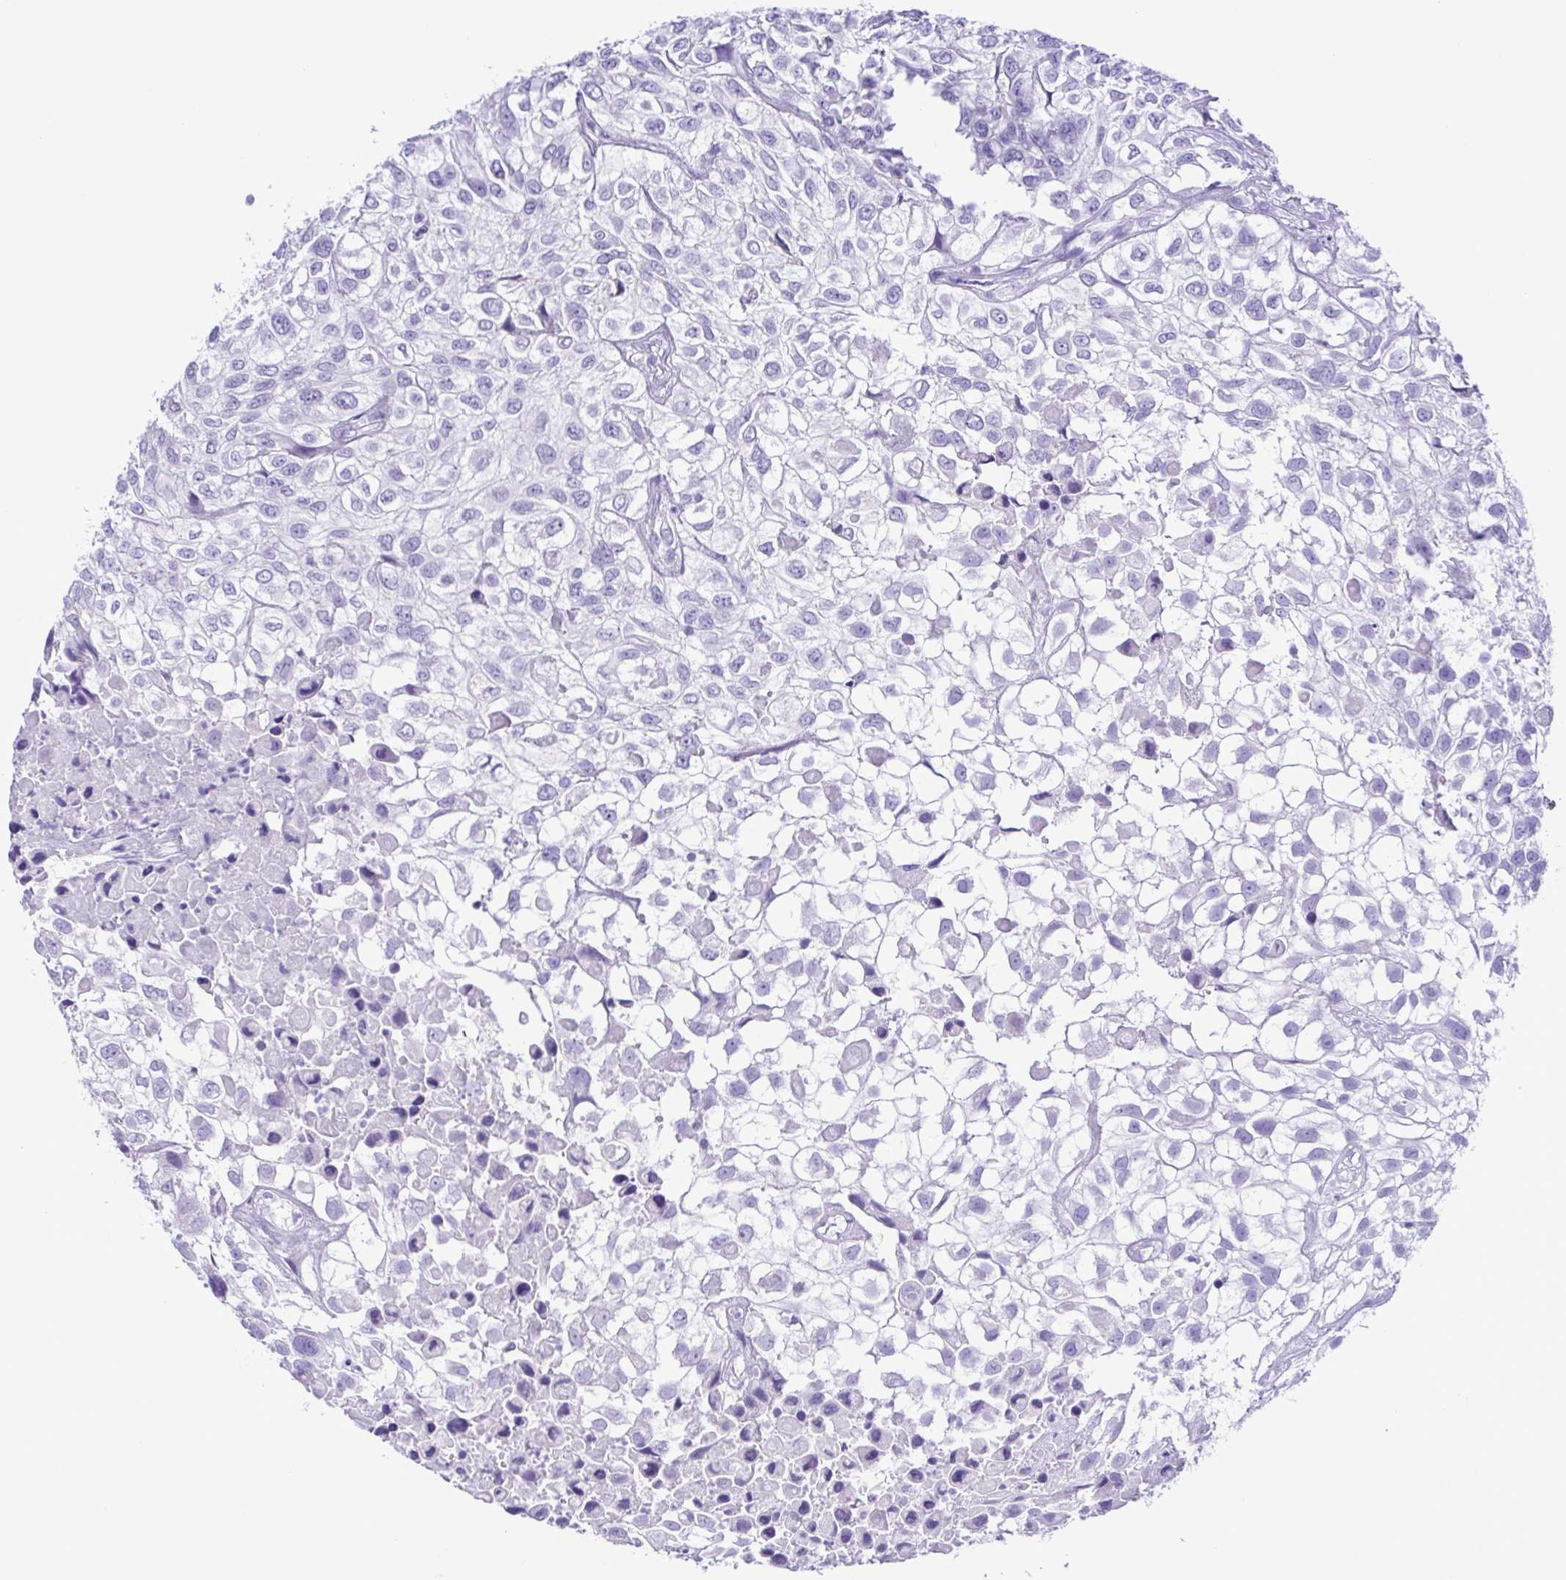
{"staining": {"intensity": "negative", "quantity": "none", "location": "none"}, "tissue": "urothelial cancer", "cell_type": "Tumor cells", "image_type": "cancer", "snomed": [{"axis": "morphology", "description": "Urothelial carcinoma, High grade"}, {"axis": "topography", "description": "Urinary bladder"}], "caption": "Urothelial carcinoma (high-grade) was stained to show a protein in brown. There is no significant staining in tumor cells. (Stains: DAB (3,3'-diaminobenzidine) IHC with hematoxylin counter stain, Microscopy: brightfield microscopy at high magnification).", "gene": "CASP14", "patient": {"sex": "male", "age": 56}}